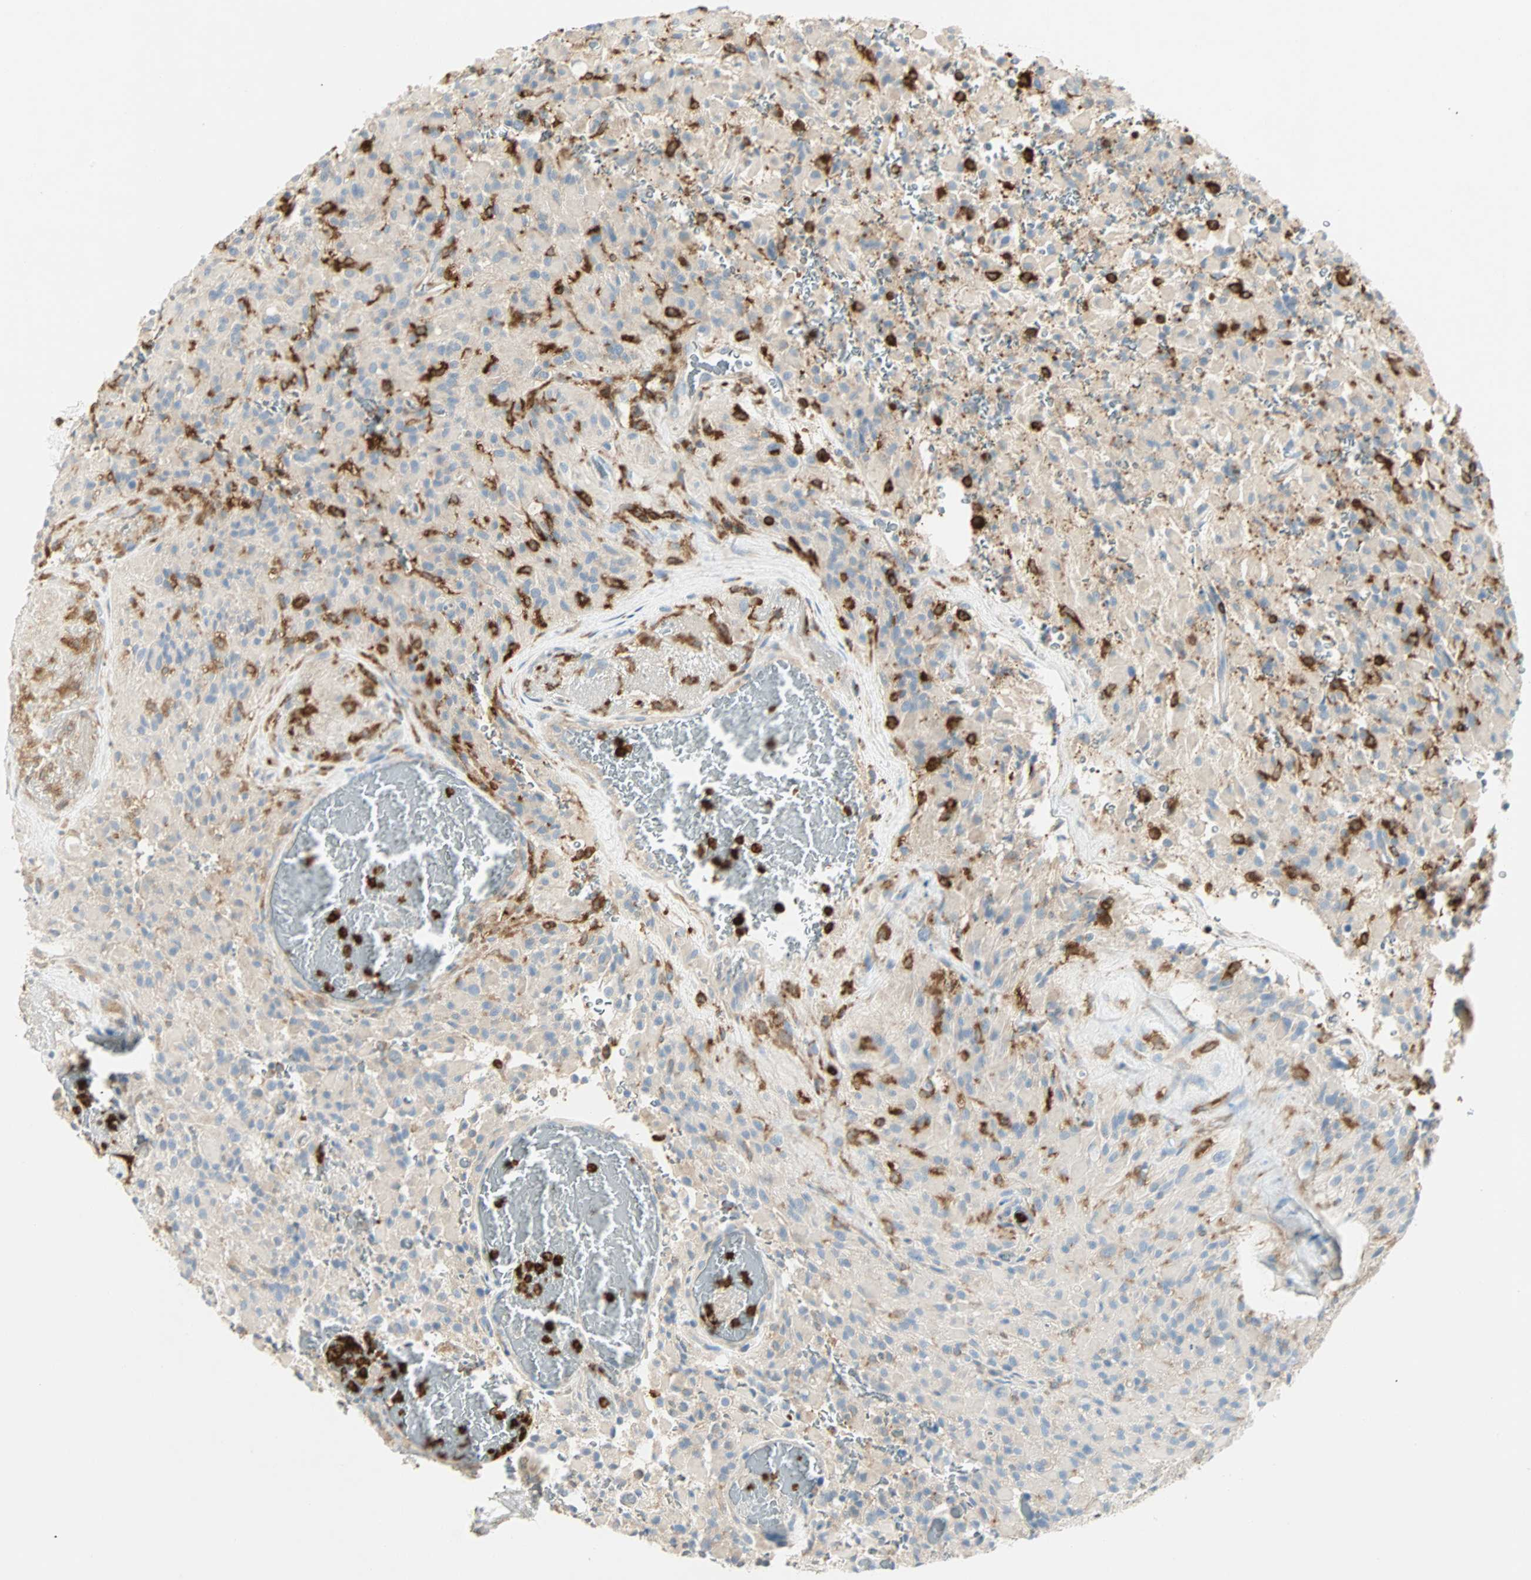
{"staining": {"intensity": "negative", "quantity": "none", "location": "none"}, "tissue": "glioma", "cell_type": "Tumor cells", "image_type": "cancer", "snomed": [{"axis": "morphology", "description": "Glioma, malignant, High grade"}, {"axis": "topography", "description": "Brain"}], "caption": "There is no significant staining in tumor cells of glioma.", "gene": "FMNL1", "patient": {"sex": "male", "age": 71}}